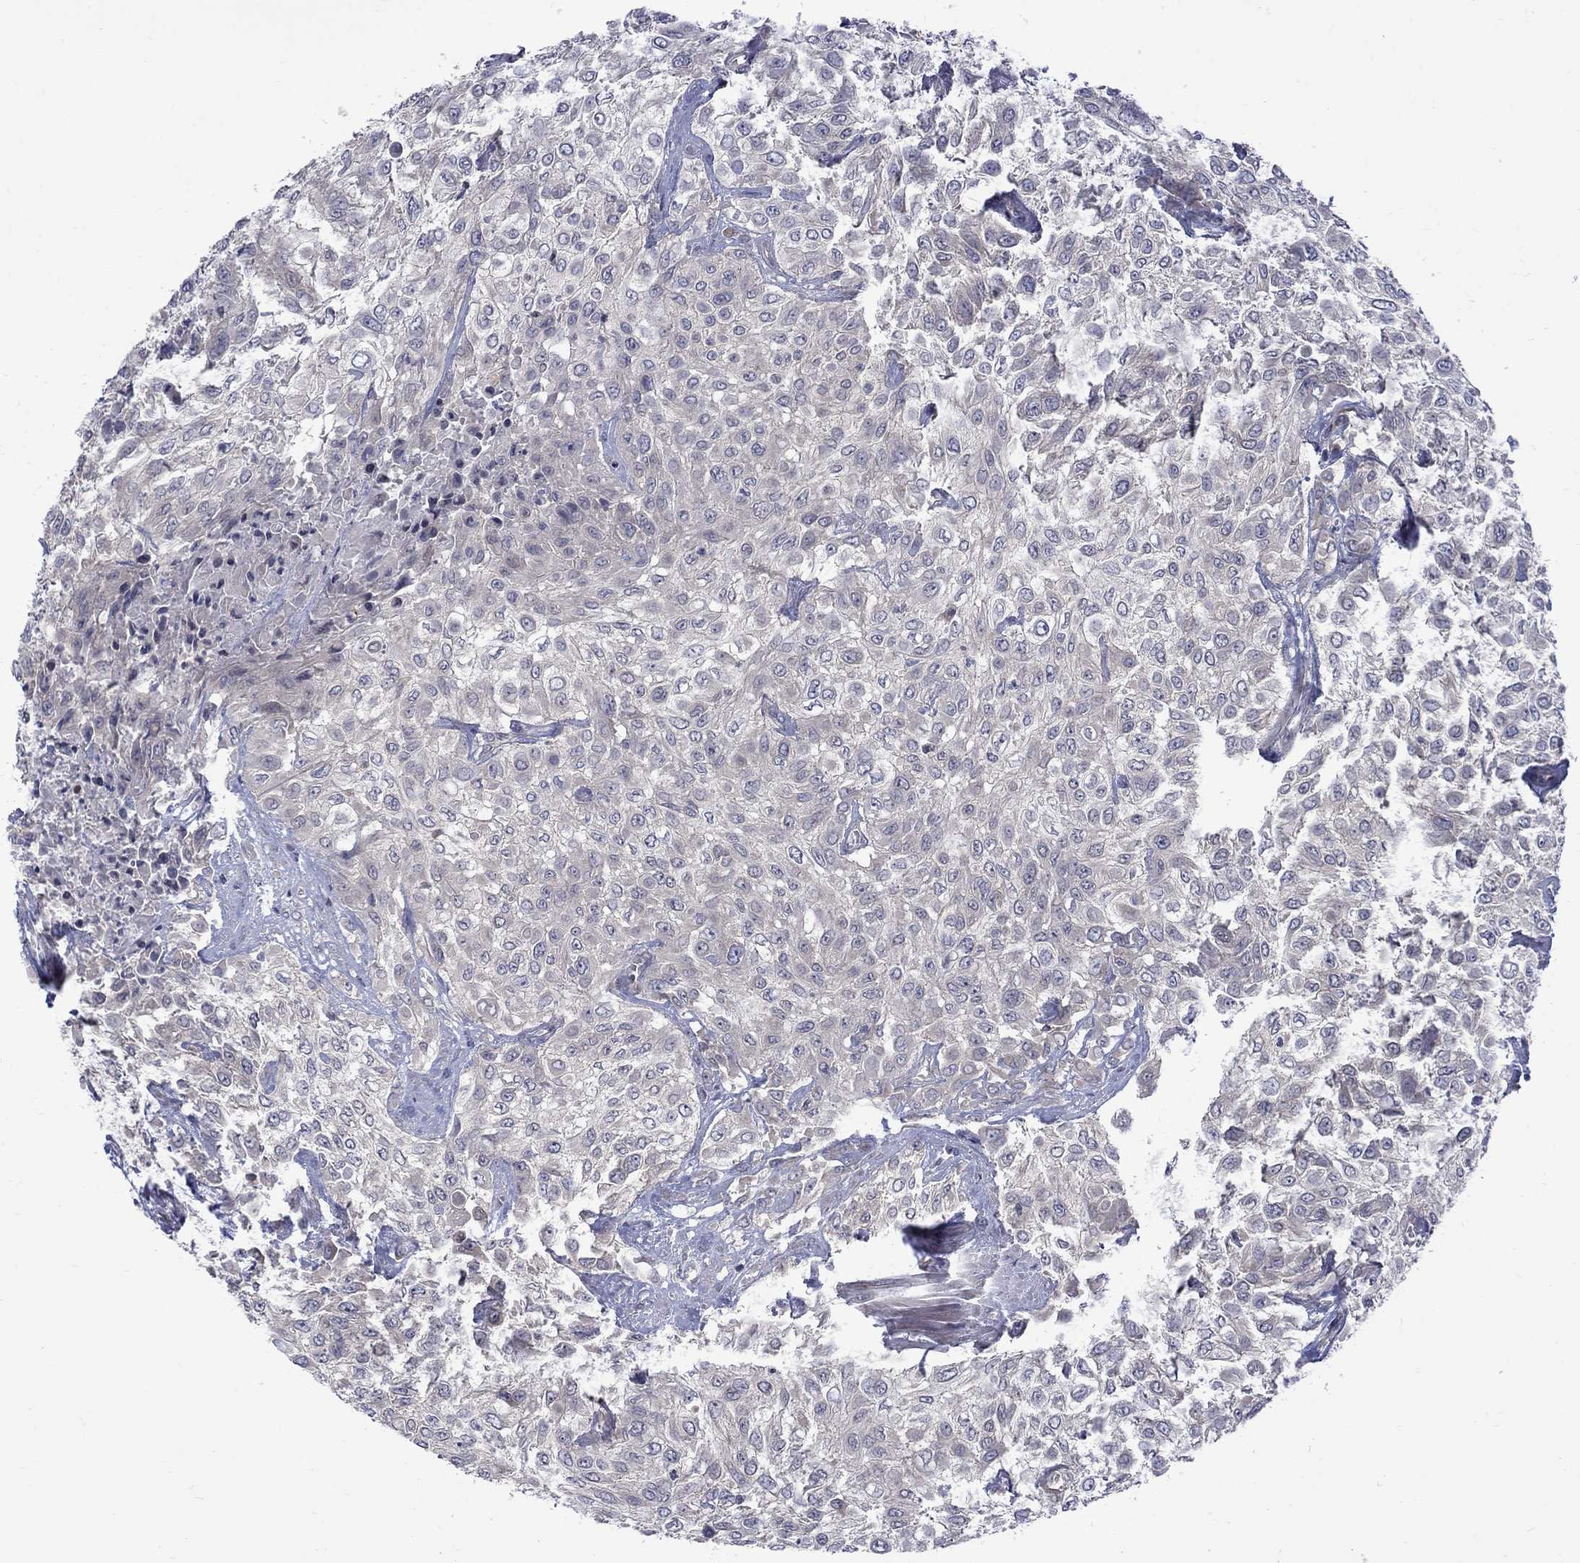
{"staining": {"intensity": "negative", "quantity": "none", "location": "none"}, "tissue": "urothelial cancer", "cell_type": "Tumor cells", "image_type": "cancer", "snomed": [{"axis": "morphology", "description": "Urothelial carcinoma, High grade"}, {"axis": "topography", "description": "Urinary bladder"}], "caption": "Urothelial cancer stained for a protein using immunohistochemistry demonstrates no staining tumor cells.", "gene": "SH2B1", "patient": {"sex": "male", "age": 57}}